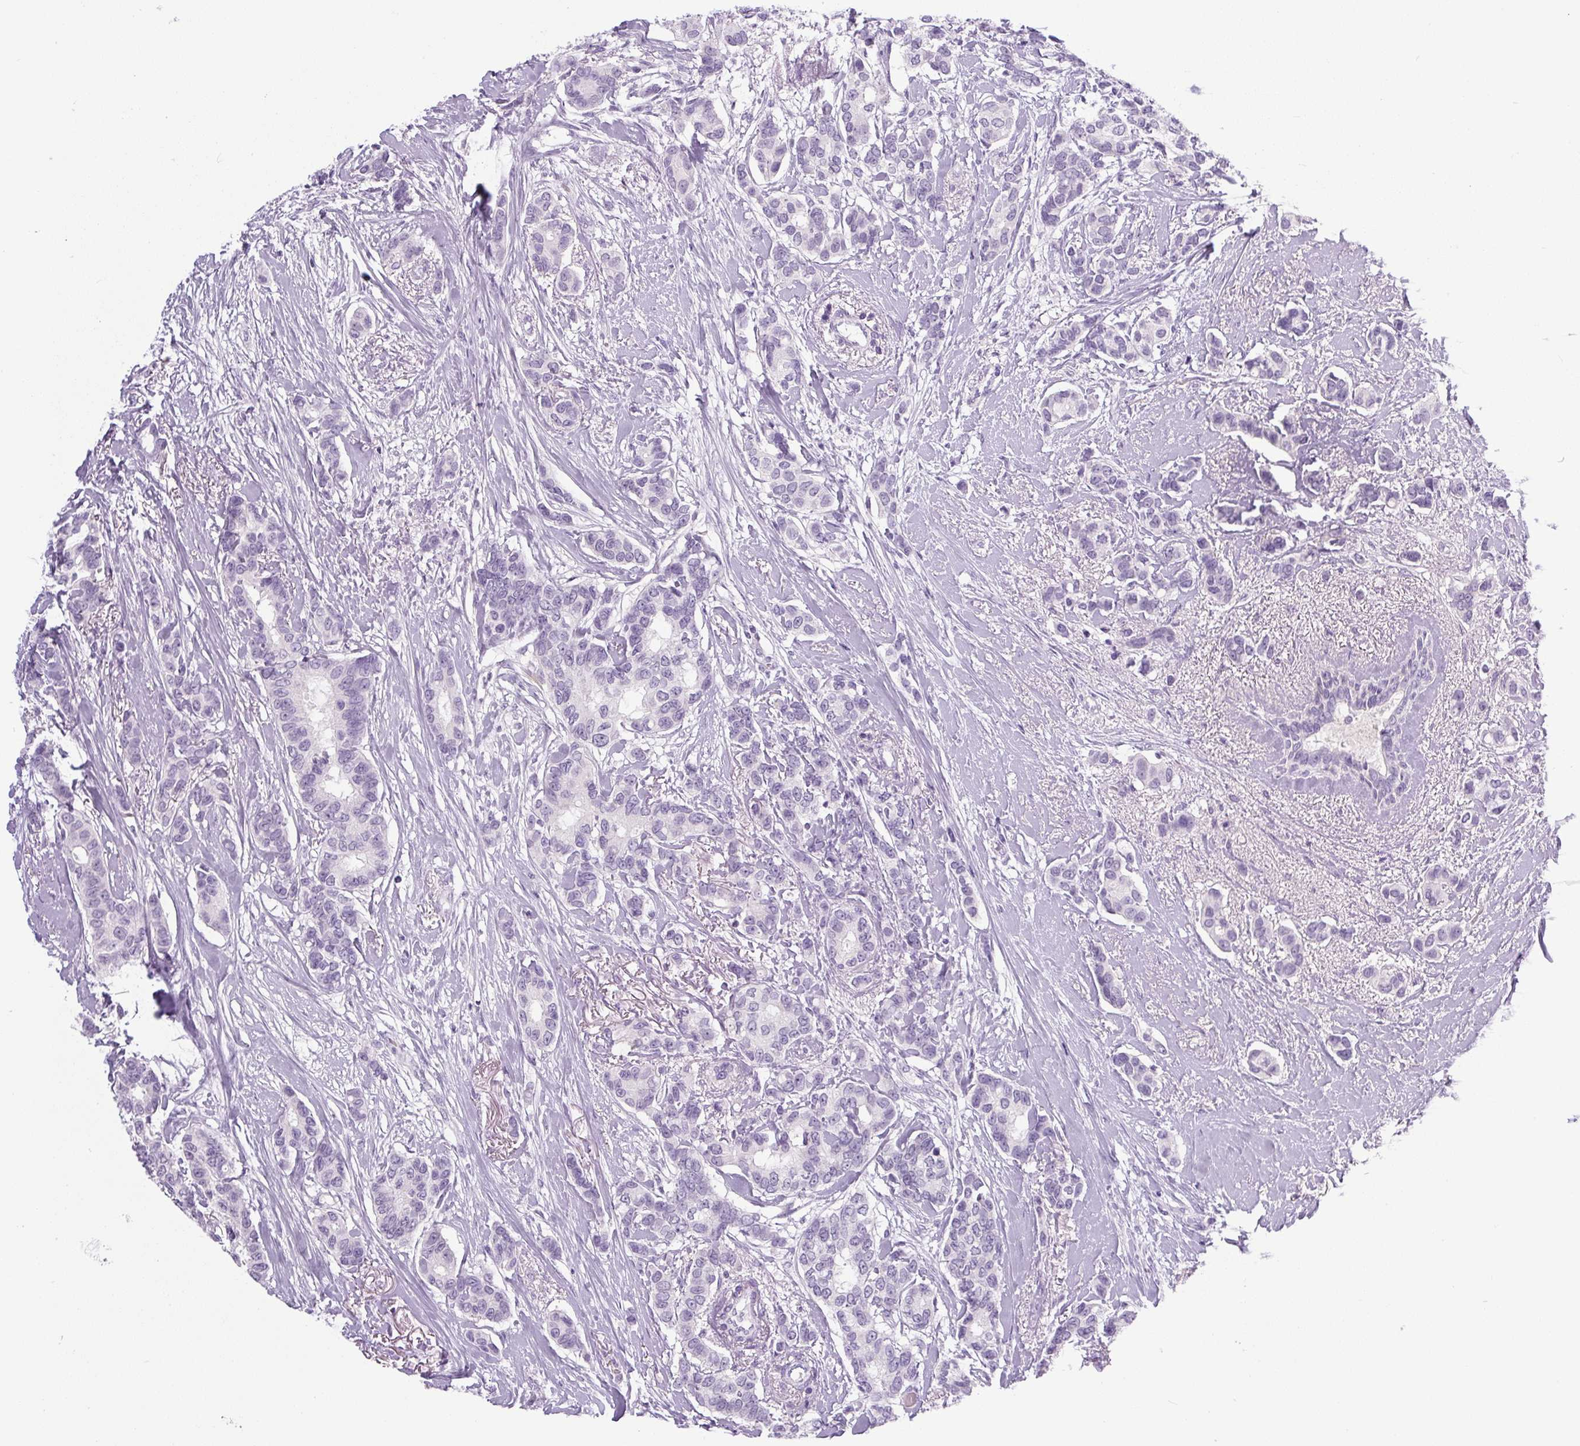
{"staining": {"intensity": "negative", "quantity": "none", "location": "none"}, "tissue": "breast cancer", "cell_type": "Tumor cells", "image_type": "cancer", "snomed": [{"axis": "morphology", "description": "Duct carcinoma"}, {"axis": "topography", "description": "Breast"}], "caption": "Breast cancer (invasive ductal carcinoma) was stained to show a protein in brown. There is no significant positivity in tumor cells.", "gene": "COL9A2", "patient": {"sex": "female", "age": 73}}